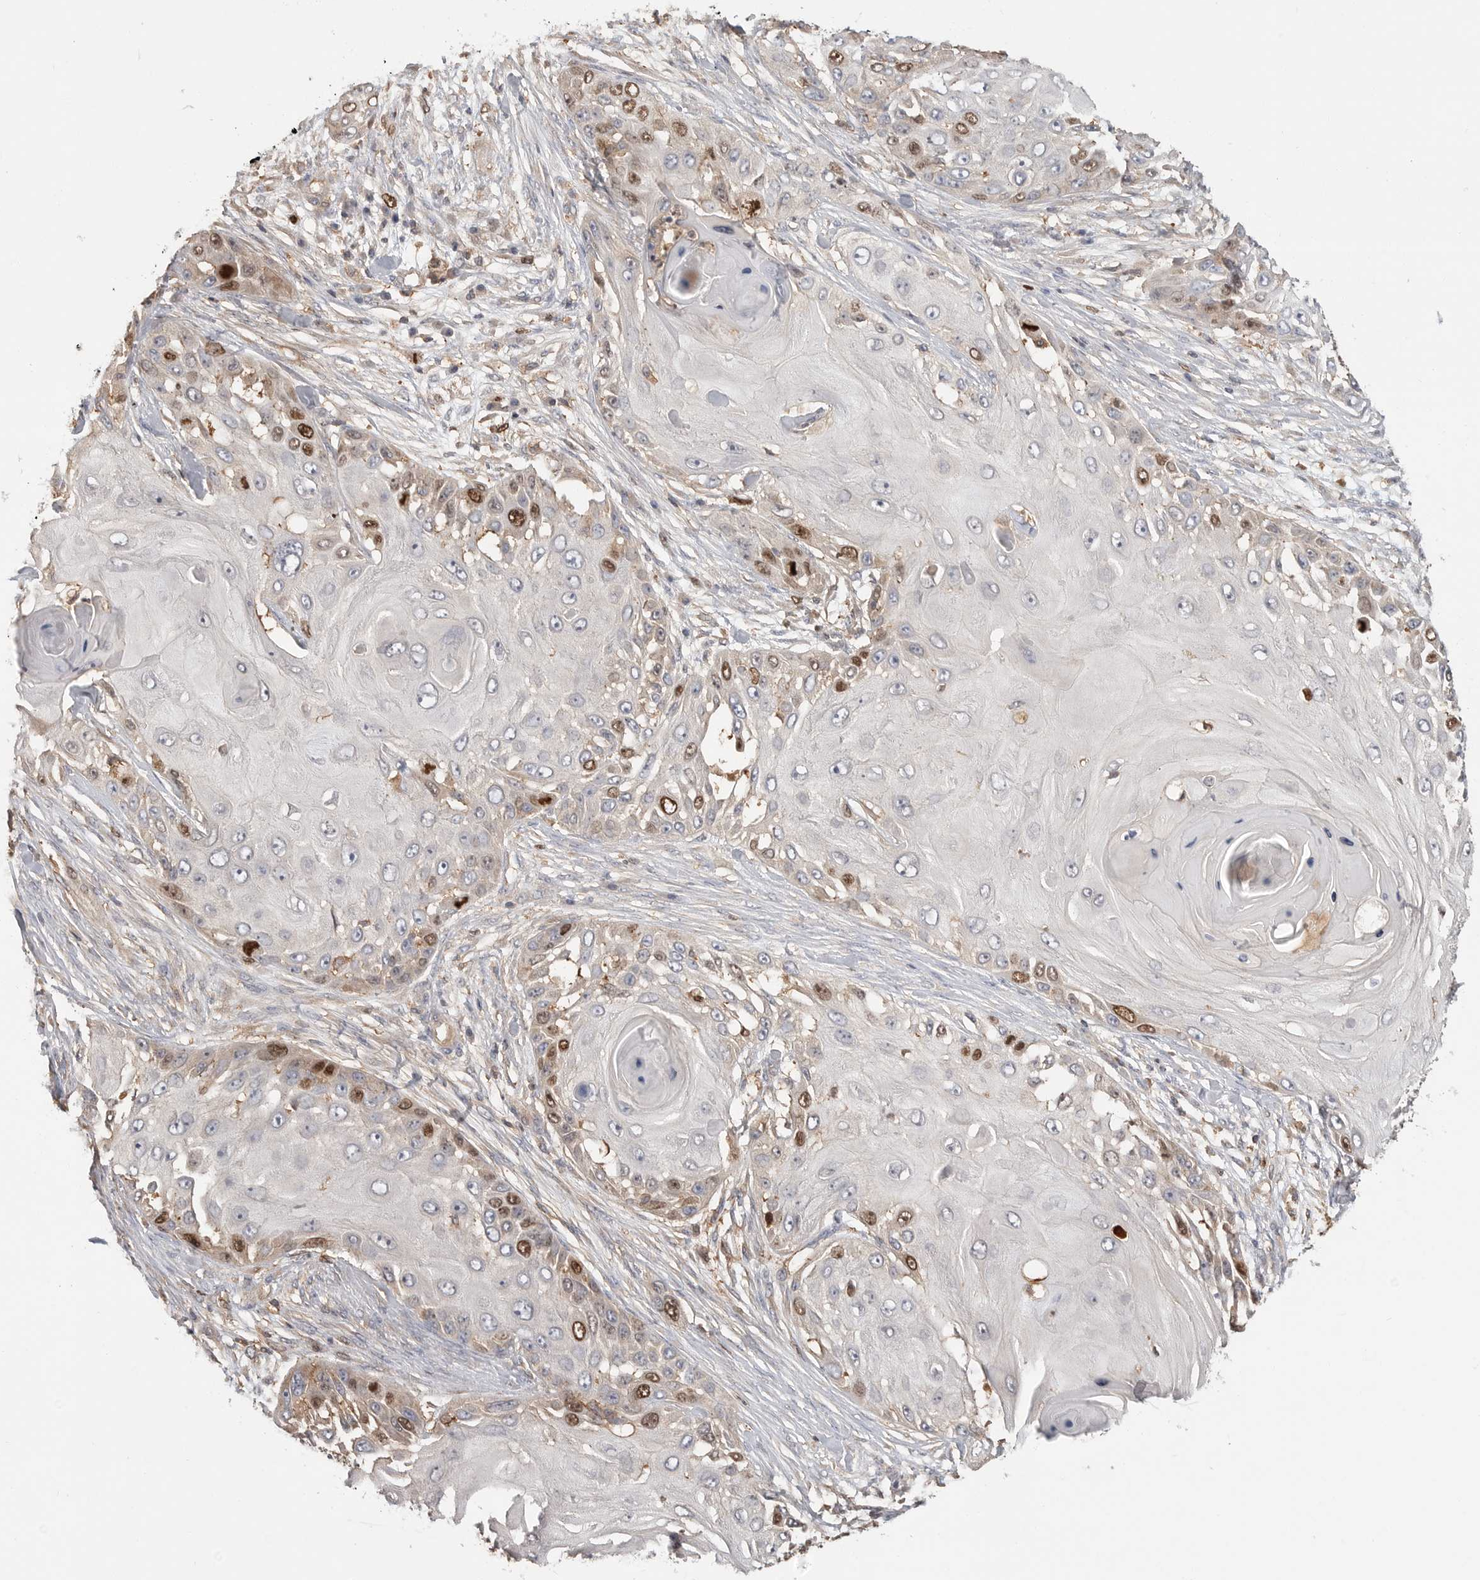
{"staining": {"intensity": "strong", "quantity": "<25%", "location": "nuclear"}, "tissue": "skin cancer", "cell_type": "Tumor cells", "image_type": "cancer", "snomed": [{"axis": "morphology", "description": "Squamous cell carcinoma, NOS"}, {"axis": "topography", "description": "Skin"}], "caption": "Squamous cell carcinoma (skin) stained for a protein exhibits strong nuclear positivity in tumor cells. (DAB (3,3'-diaminobenzidine) IHC with brightfield microscopy, high magnification).", "gene": "TOP2A", "patient": {"sex": "female", "age": 44}}